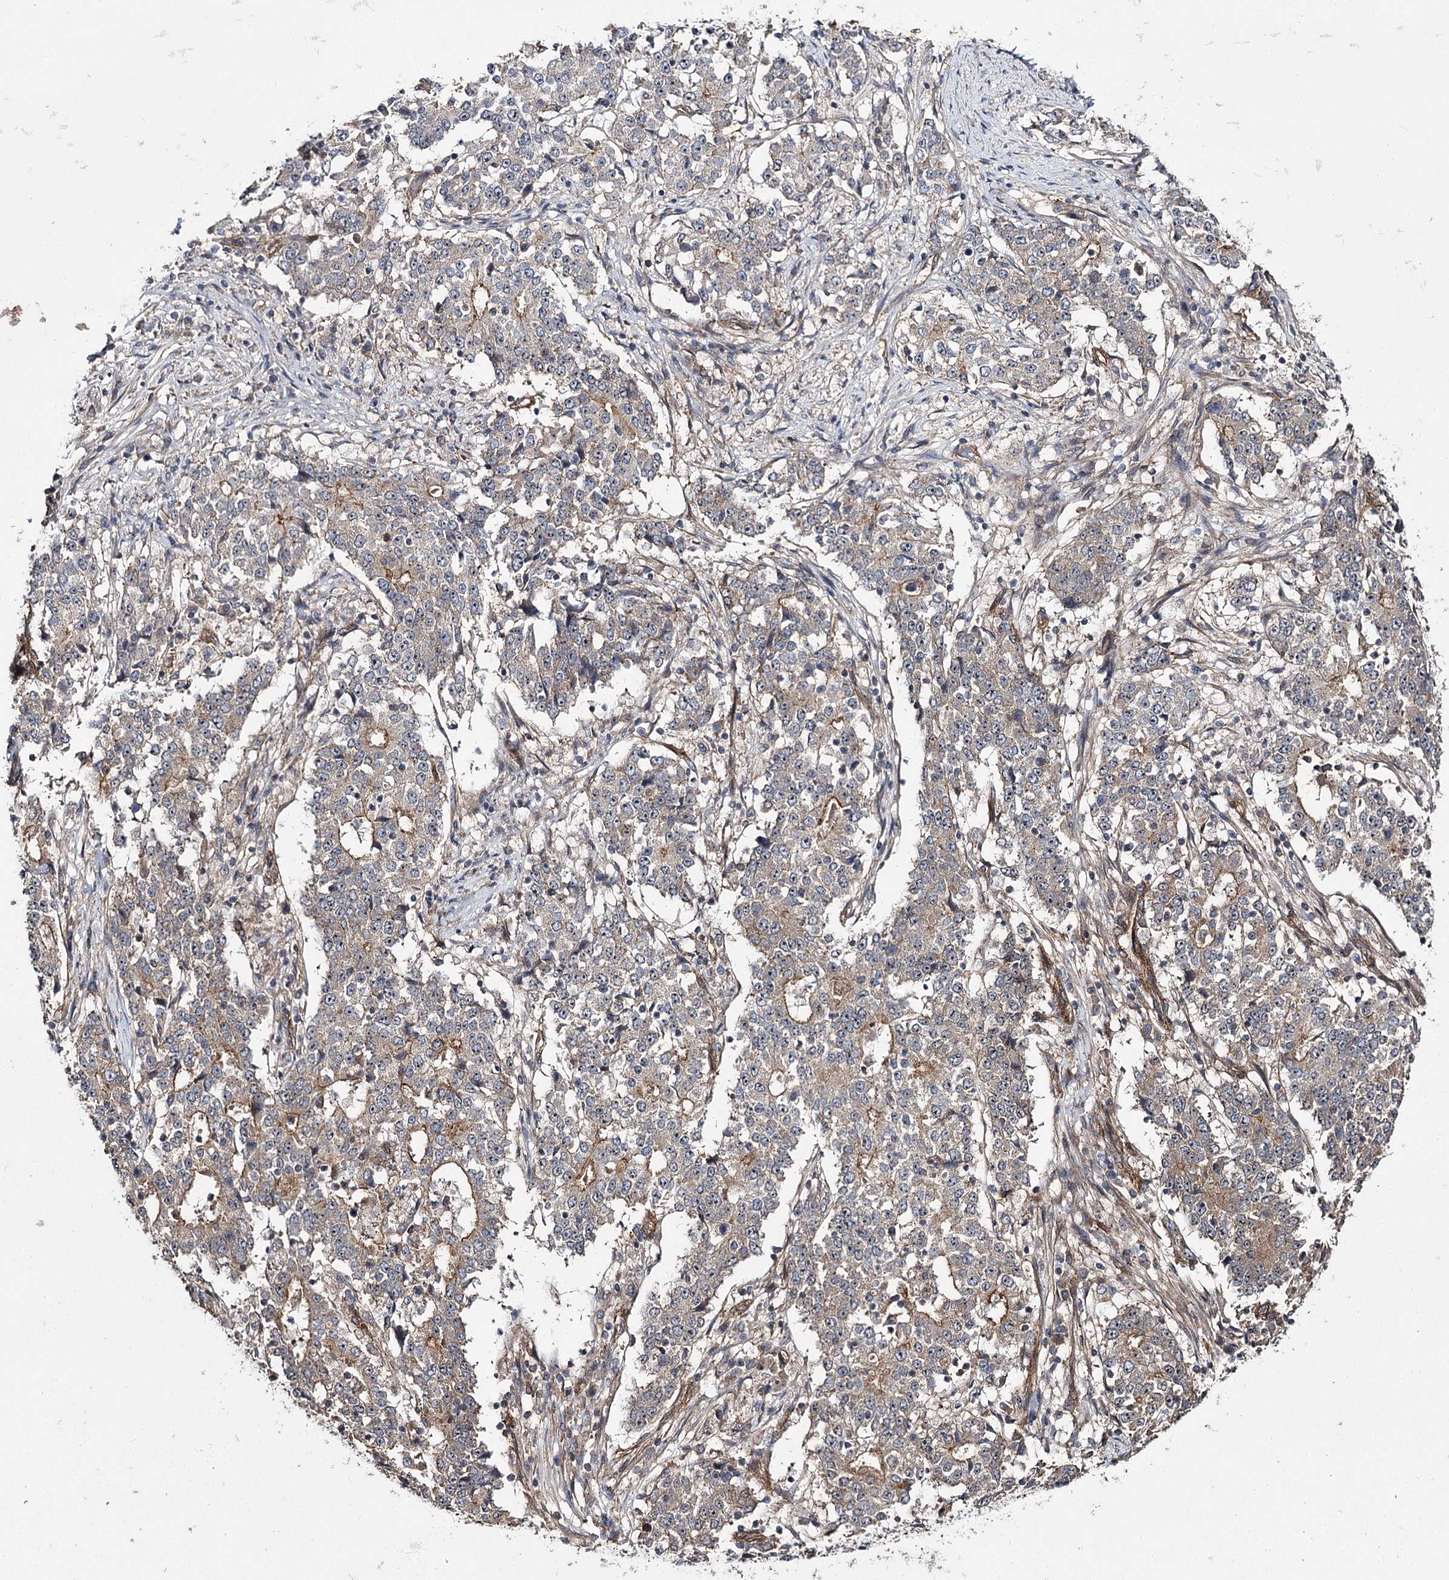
{"staining": {"intensity": "weak", "quantity": "25%-75%", "location": "cytoplasmic/membranous"}, "tissue": "stomach cancer", "cell_type": "Tumor cells", "image_type": "cancer", "snomed": [{"axis": "morphology", "description": "Adenocarcinoma, NOS"}, {"axis": "topography", "description": "Stomach"}], "caption": "This is a histology image of immunohistochemistry (IHC) staining of stomach cancer (adenocarcinoma), which shows weak expression in the cytoplasmic/membranous of tumor cells.", "gene": "MYO1C", "patient": {"sex": "male", "age": 59}}